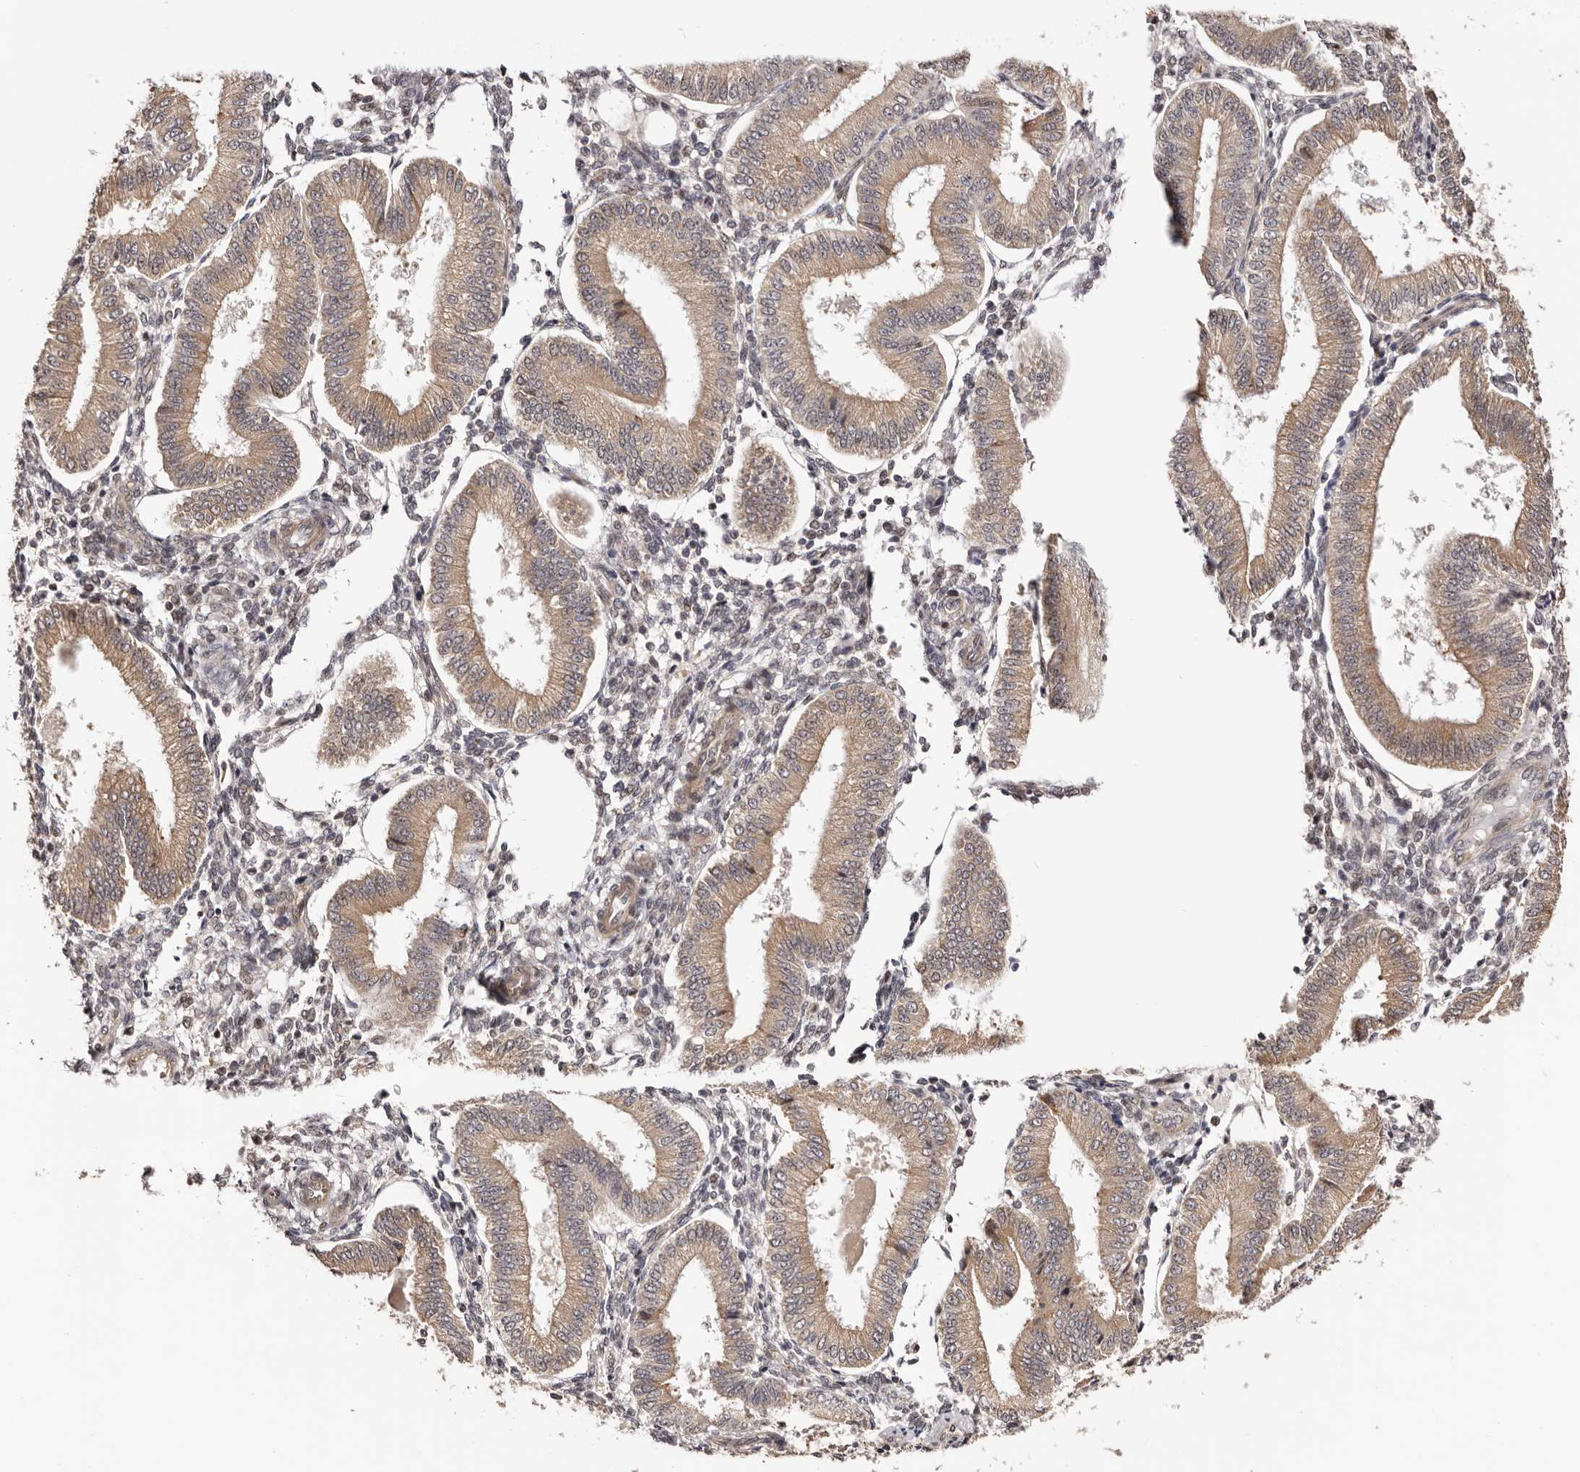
{"staining": {"intensity": "weak", "quantity": "<25%", "location": "cytoplasmic/membranous"}, "tissue": "endometrium", "cell_type": "Cells in endometrial stroma", "image_type": "normal", "snomed": [{"axis": "morphology", "description": "Normal tissue, NOS"}, {"axis": "topography", "description": "Endometrium"}], "caption": "This is a micrograph of IHC staining of normal endometrium, which shows no staining in cells in endometrial stroma. The staining was performed using DAB (3,3'-diaminobenzidine) to visualize the protein expression in brown, while the nuclei were stained in blue with hematoxylin (Magnification: 20x).", "gene": "NOL12", "patient": {"sex": "female", "age": 39}}